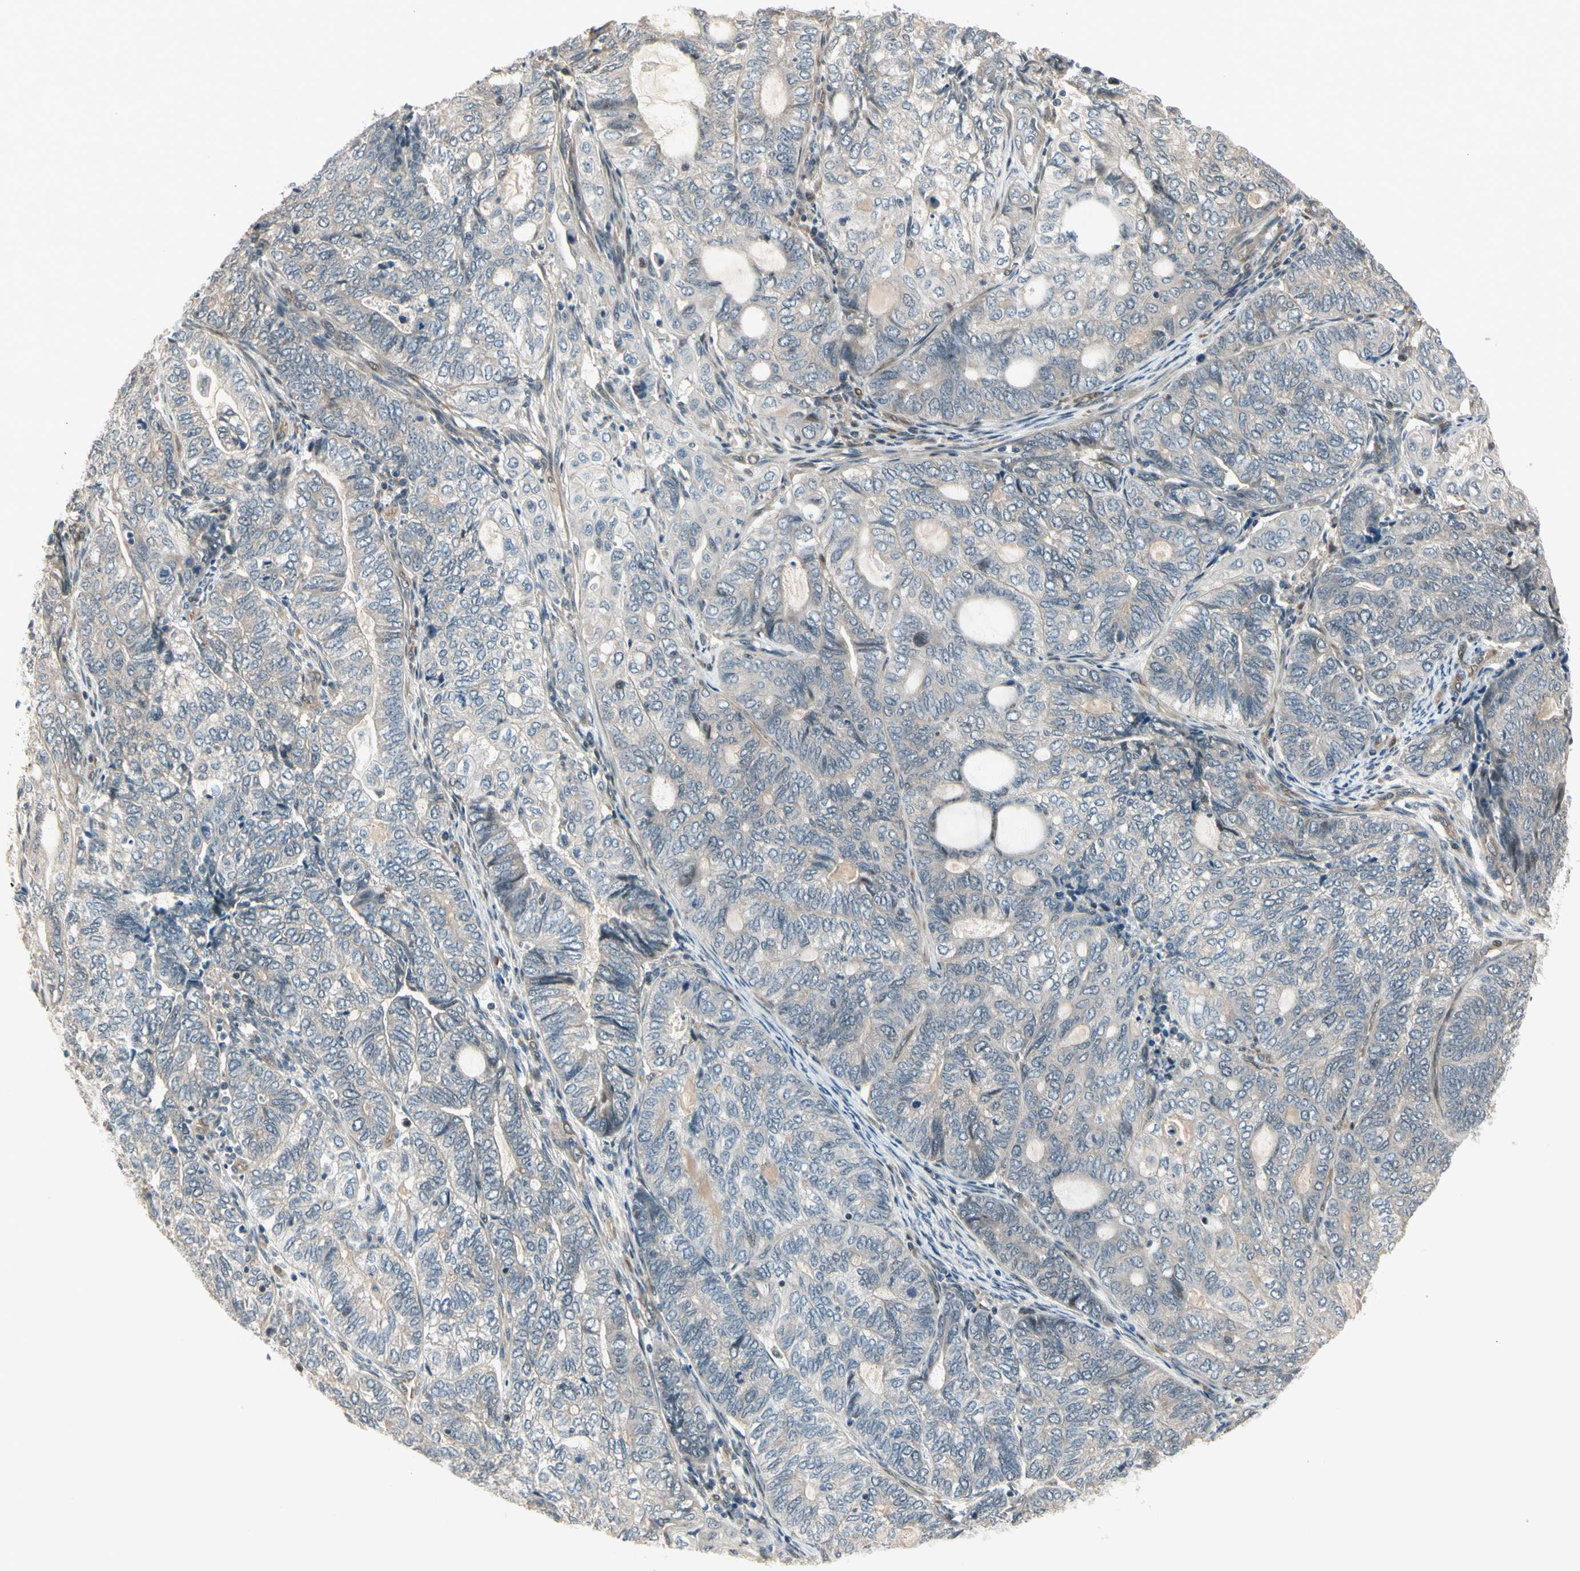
{"staining": {"intensity": "weak", "quantity": "25%-75%", "location": "cytoplasmic/membranous"}, "tissue": "endometrial cancer", "cell_type": "Tumor cells", "image_type": "cancer", "snomed": [{"axis": "morphology", "description": "Adenocarcinoma, NOS"}, {"axis": "topography", "description": "Uterus"}, {"axis": "topography", "description": "Endometrium"}], "caption": "The histopathology image reveals staining of adenocarcinoma (endometrial), revealing weak cytoplasmic/membranous protein staining (brown color) within tumor cells. (DAB (3,3'-diaminobenzidine) = brown stain, brightfield microscopy at high magnification).", "gene": "SVBP", "patient": {"sex": "female", "age": 70}}